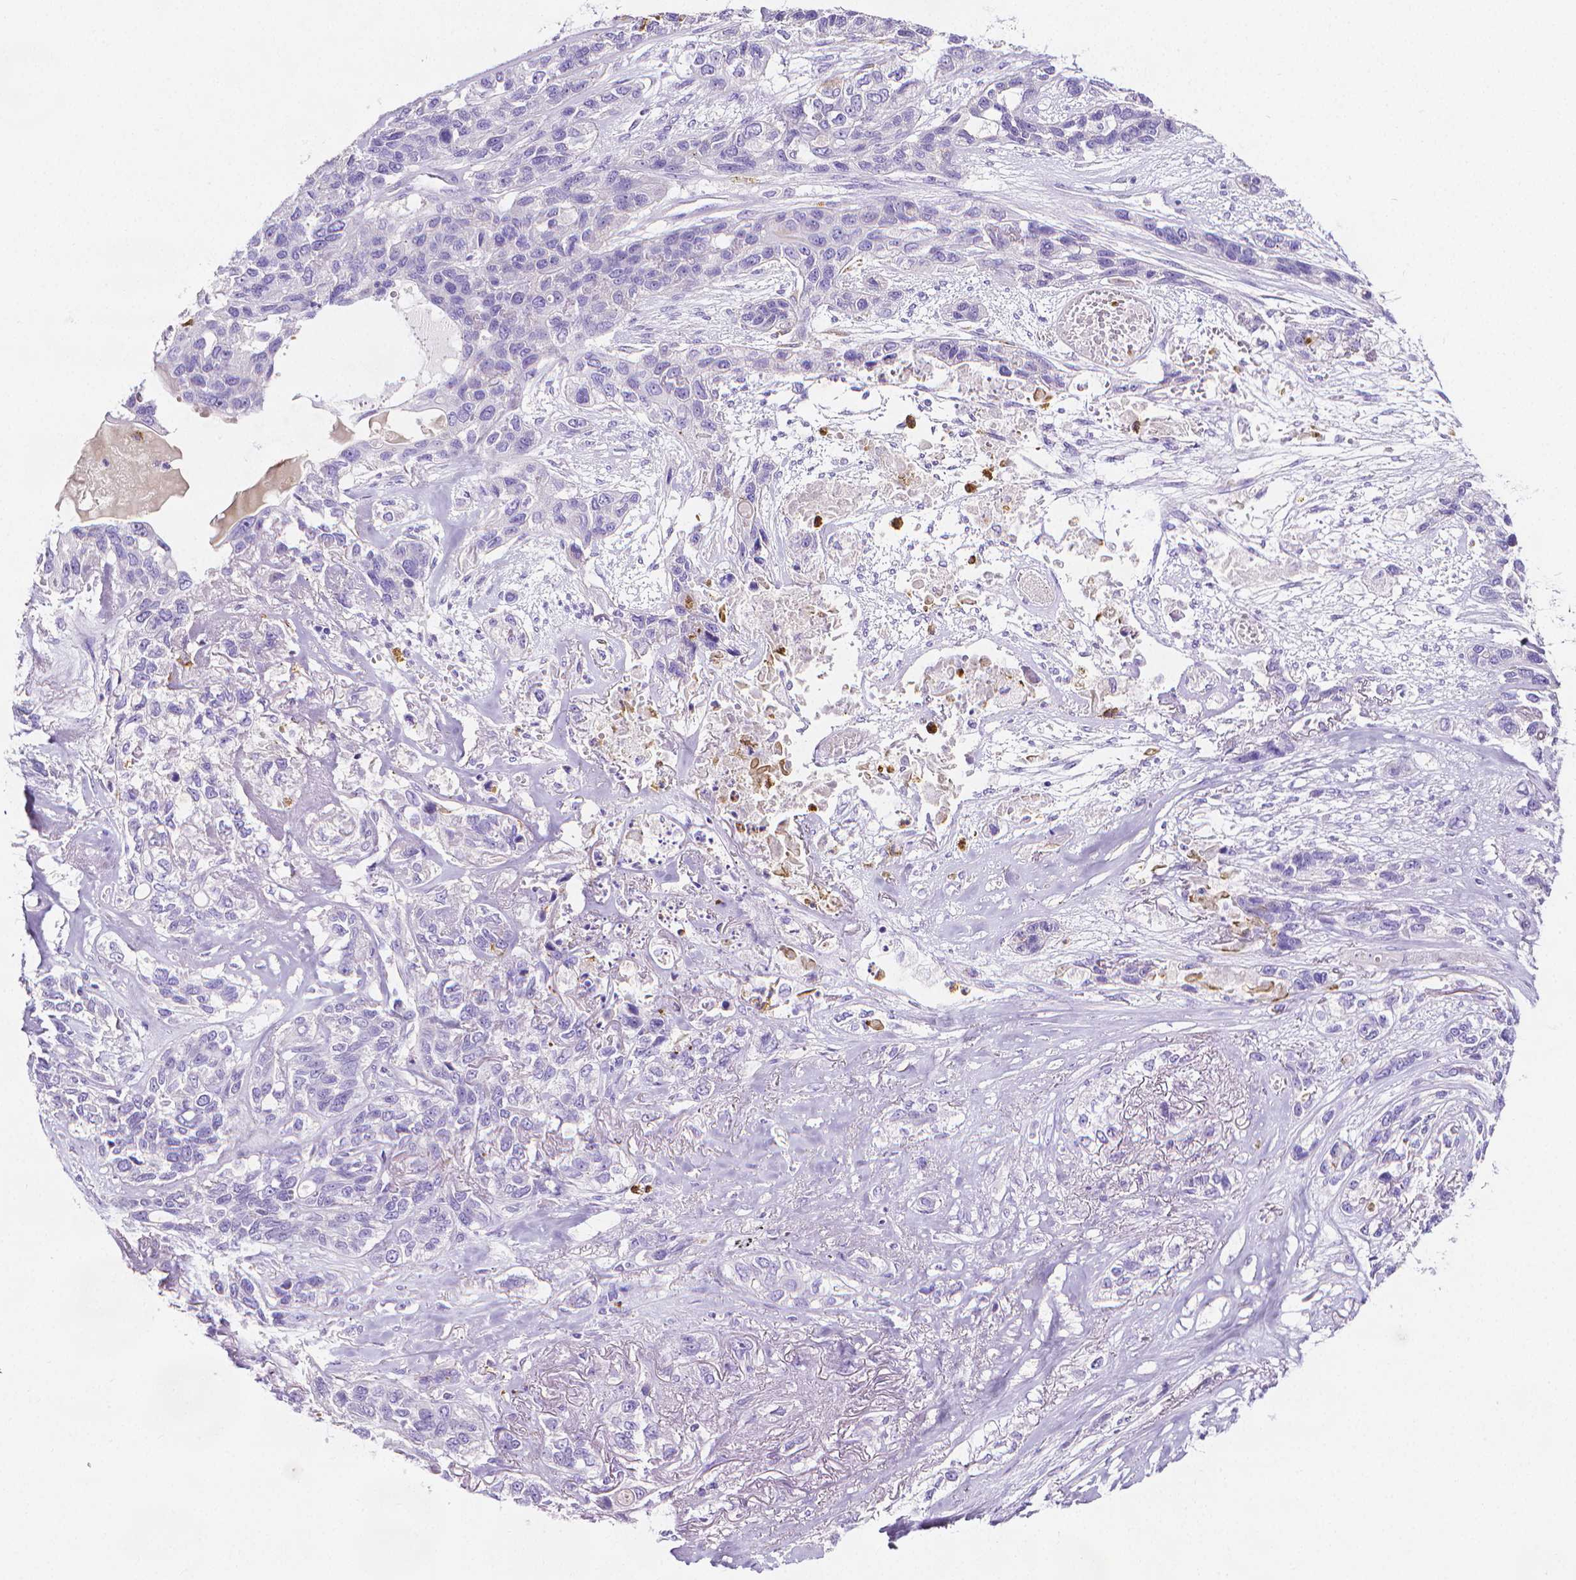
{"staining": {"intensity": "negative", "quantity": "none", "location": "none"}, "tissue": "lung cancer", "cell_type": "Tumor cells", "image_type": "cancer", "snomed": [{"axis": "morphology", "description": "Squamous cell carcinoma, NOS"}, {"axis": "topography", "description": "Lung"}], "caption": "Histopathology image shows no protein staining in tumor cells of lung cancer tissue.", "gene": "MMP9", "patient": {"sex": "female", "age": 70}}